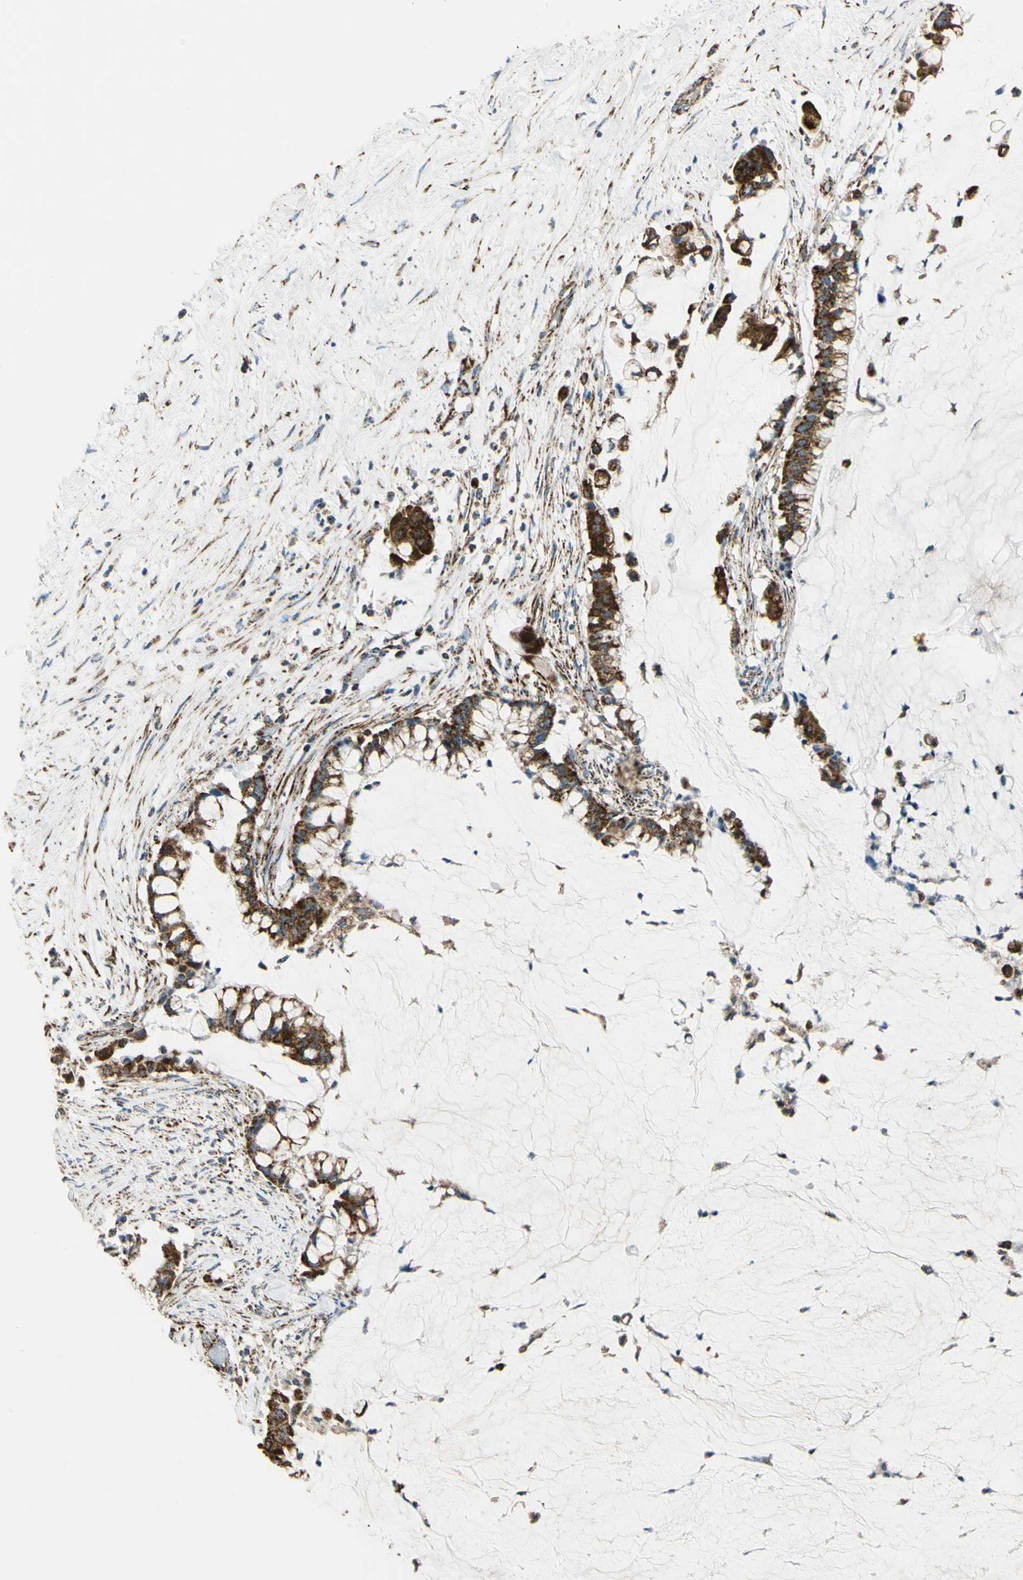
{"staining": {"intensity": "strong", "quantity": ">75%", "location": "cytoplasmic/membranous"}, "tissue": "pancreatic cancer", "cell_type": "Tumor cells", "image_type": "cancer", "snomed": [{"axis": "morphology", "description": "Adenocarcinoma, NOS"}, {"axis": "topography", "description": "Pancreas"}], "caption": "High-power microscopy captured an immunohistochemistry (IHC) image of adenocarcinoma (pancreatic), revealing strong cytoplasmic/membranous expression in approximately >75% of tumor cells.", "gene": "MAVS", "patient": {"sex": "male", "age": 41}}